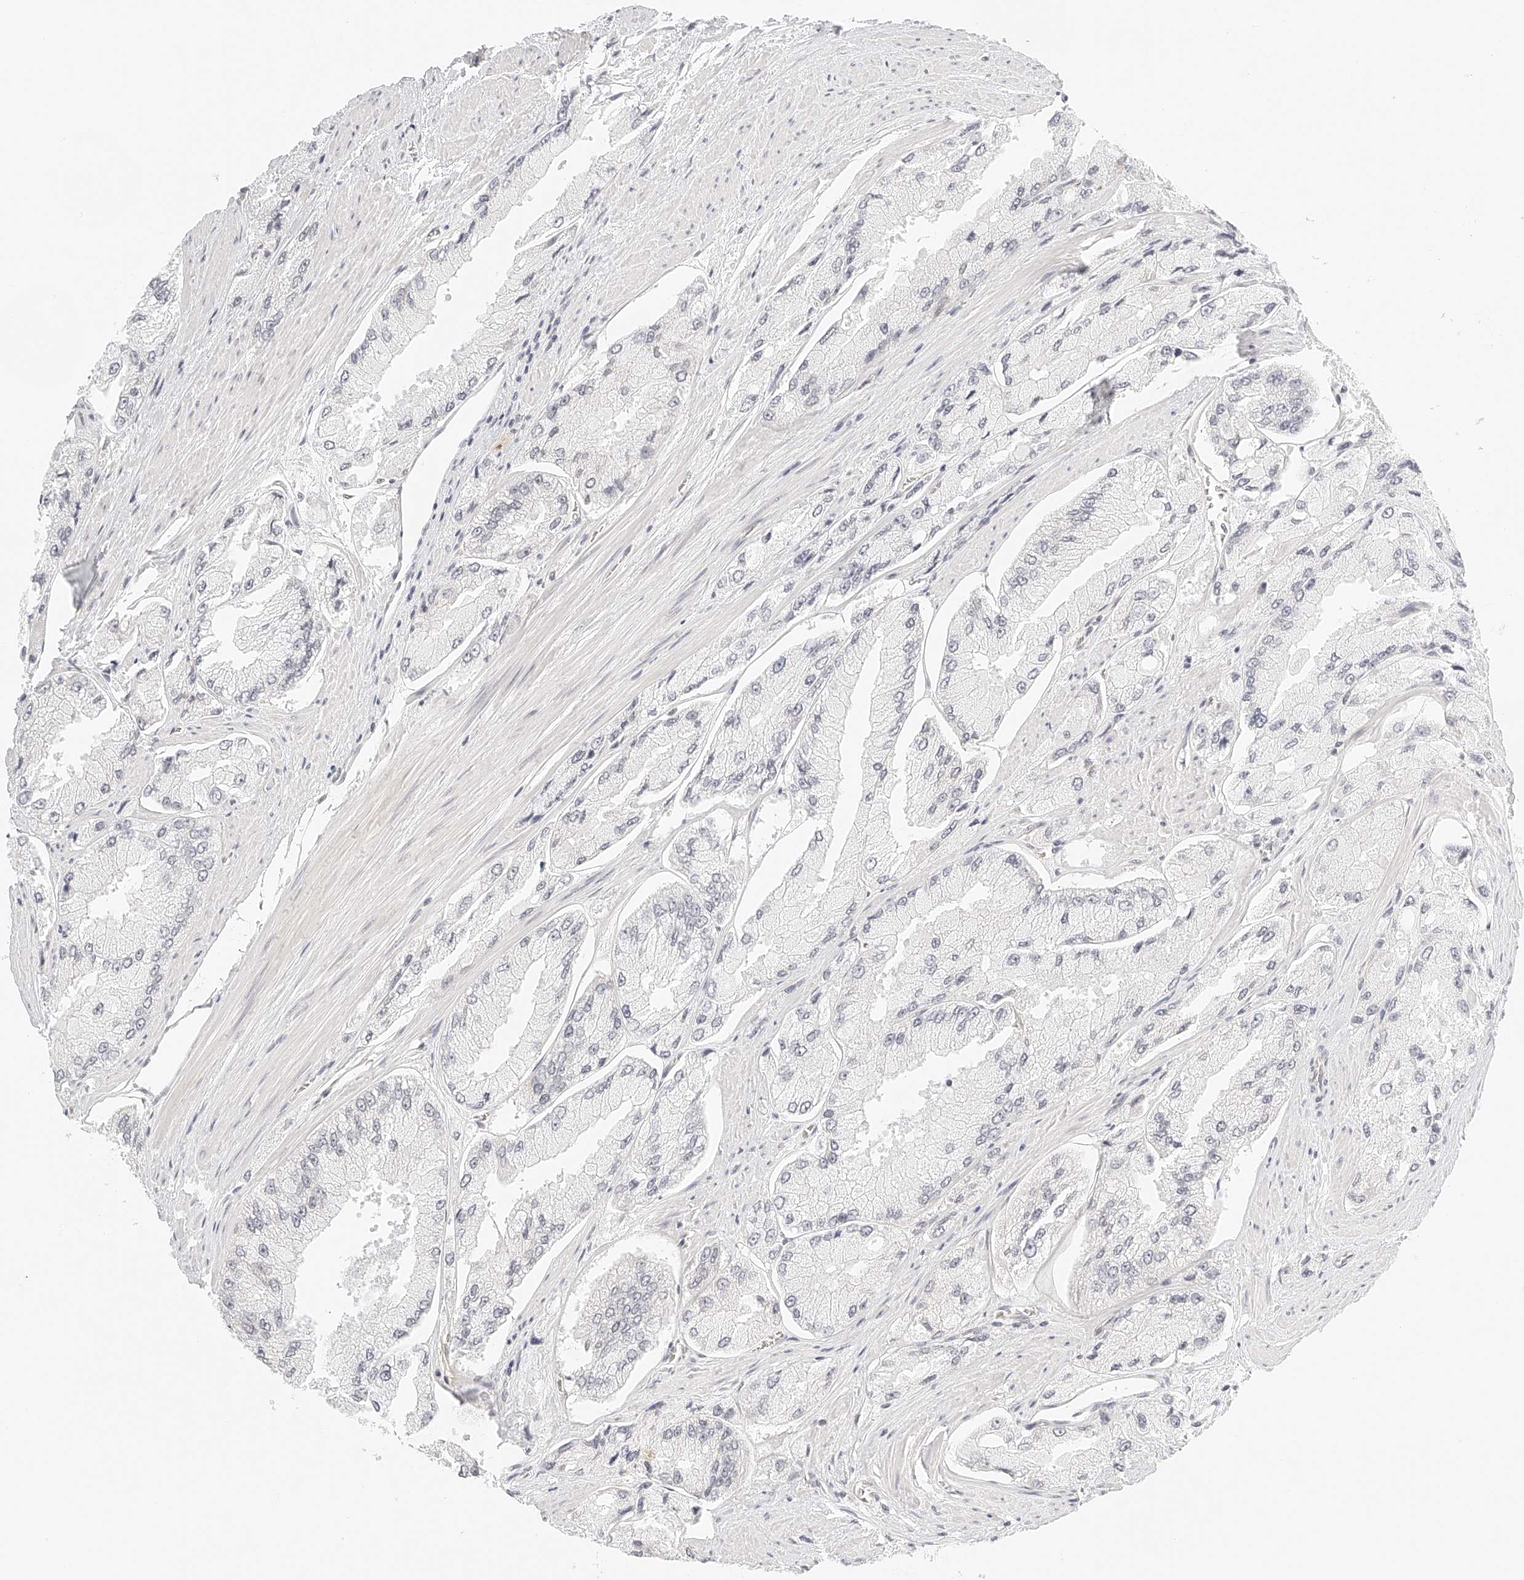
{"staining": {"intensity": "negative", "quantity": "none", "location": "none"}, "tissue": "prostate cancer", "cell_type": "Tumor cells", "image_type": "cancer", "snomed": [{"axis": "morphology", "description": "Adenocarcinoma, High grade"}, {"axis": "topography", "description": "Prostate"}], "caption": "Immunohistochemistry (IHC) of human prostate cancer (adenocarcinoma (high-grade)) reveals no staining in tumor cells. Nuclei are stained in blue.", "gene": "ZFP69", "patient": {"sex": "male", "age": 58}}